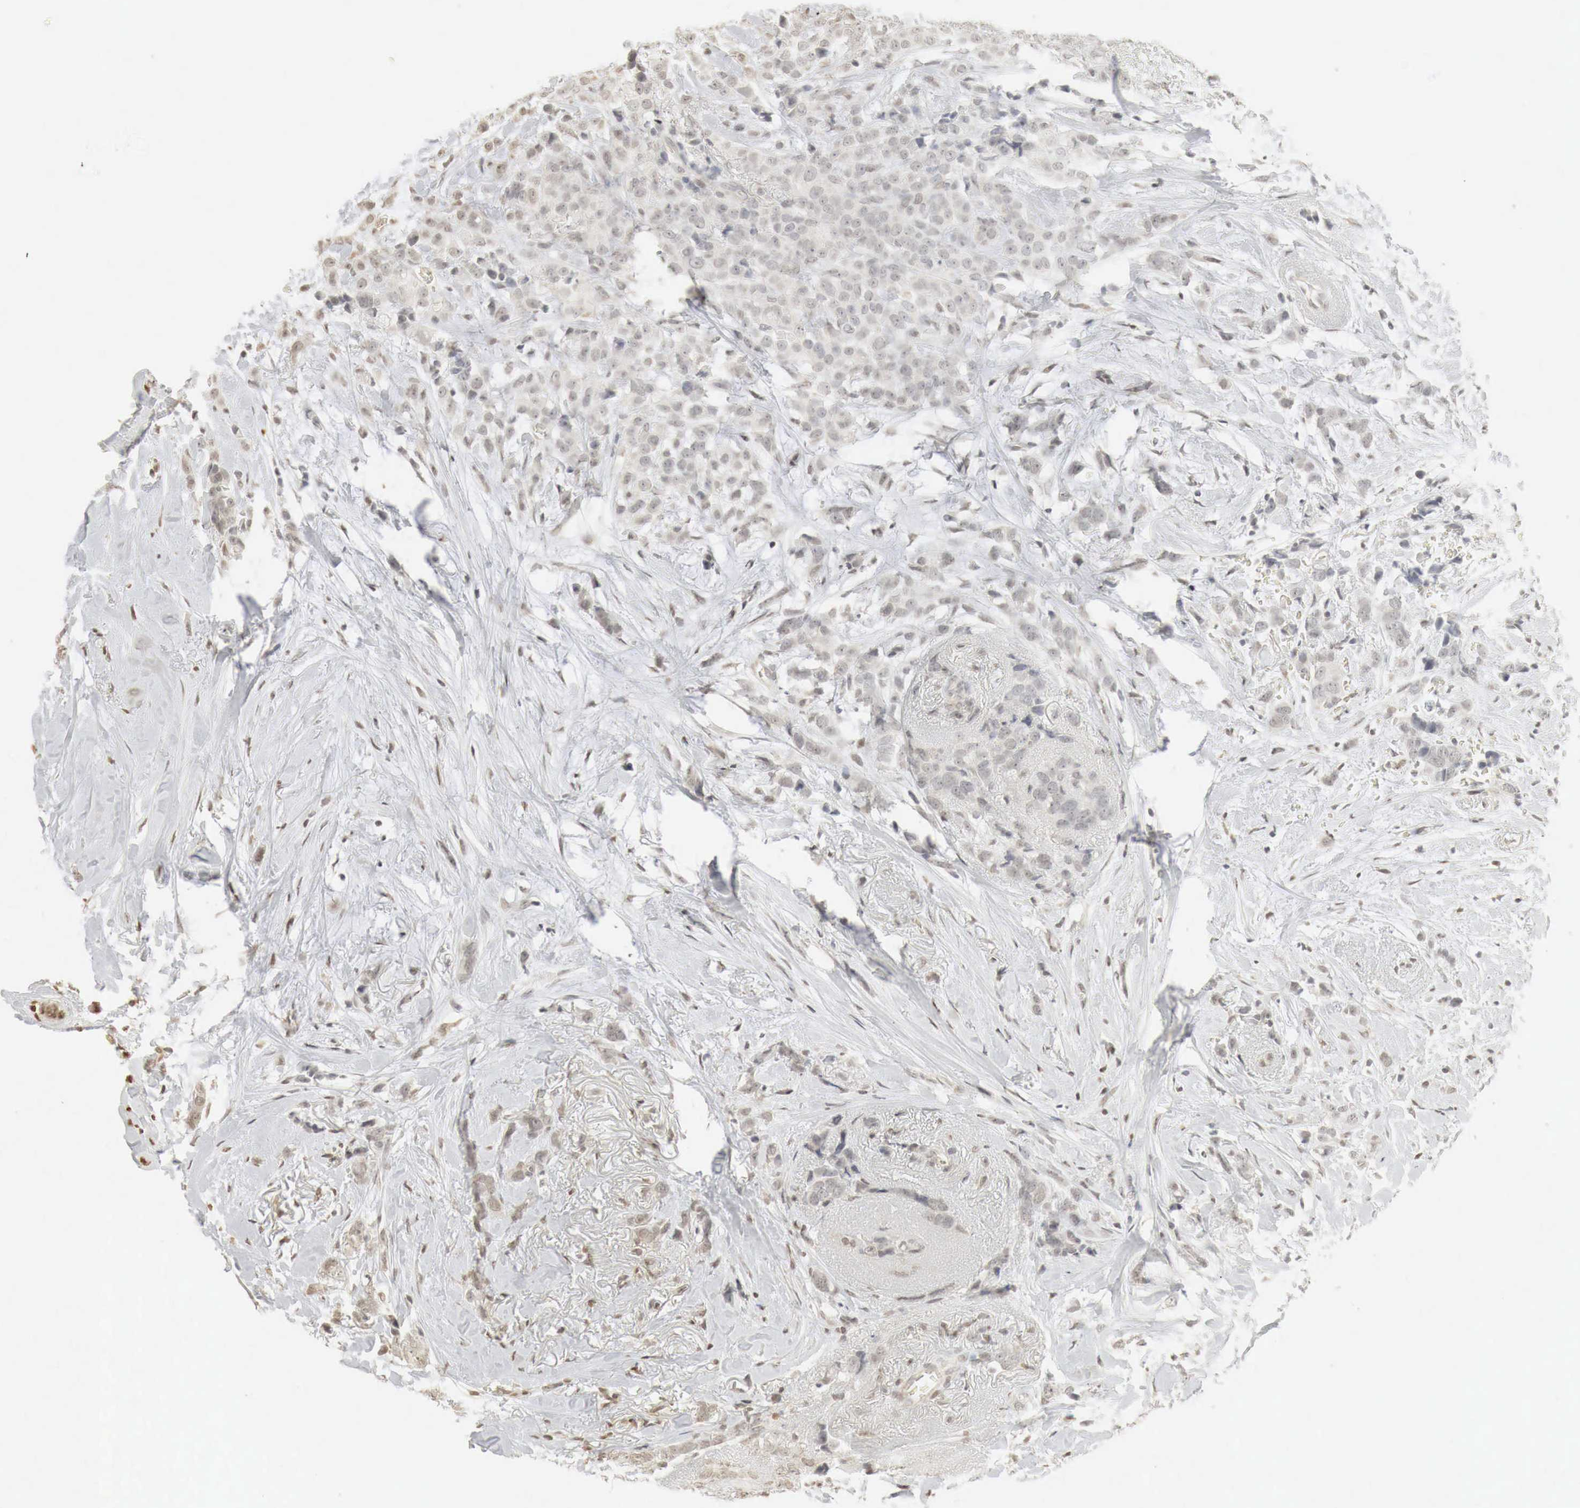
{"staining": {"intensity": "negative", "quantity": "none", "location": "none"}, "tissue": "breast cancer", "cell_type": "Tumor cells", "image_type": "cancer", "snomed": [{"axis": "morphology", "description": "Lobular carcinoma"}, {"axis": "topography", "description": "Breast"}], "caption": "DAB immunohistochemical staining of lobular carcinoma (breast) exhibits no significant staining in tumor cells.", "gene": "ERBB4", "patient": {"sex": "female", "age": 57}}